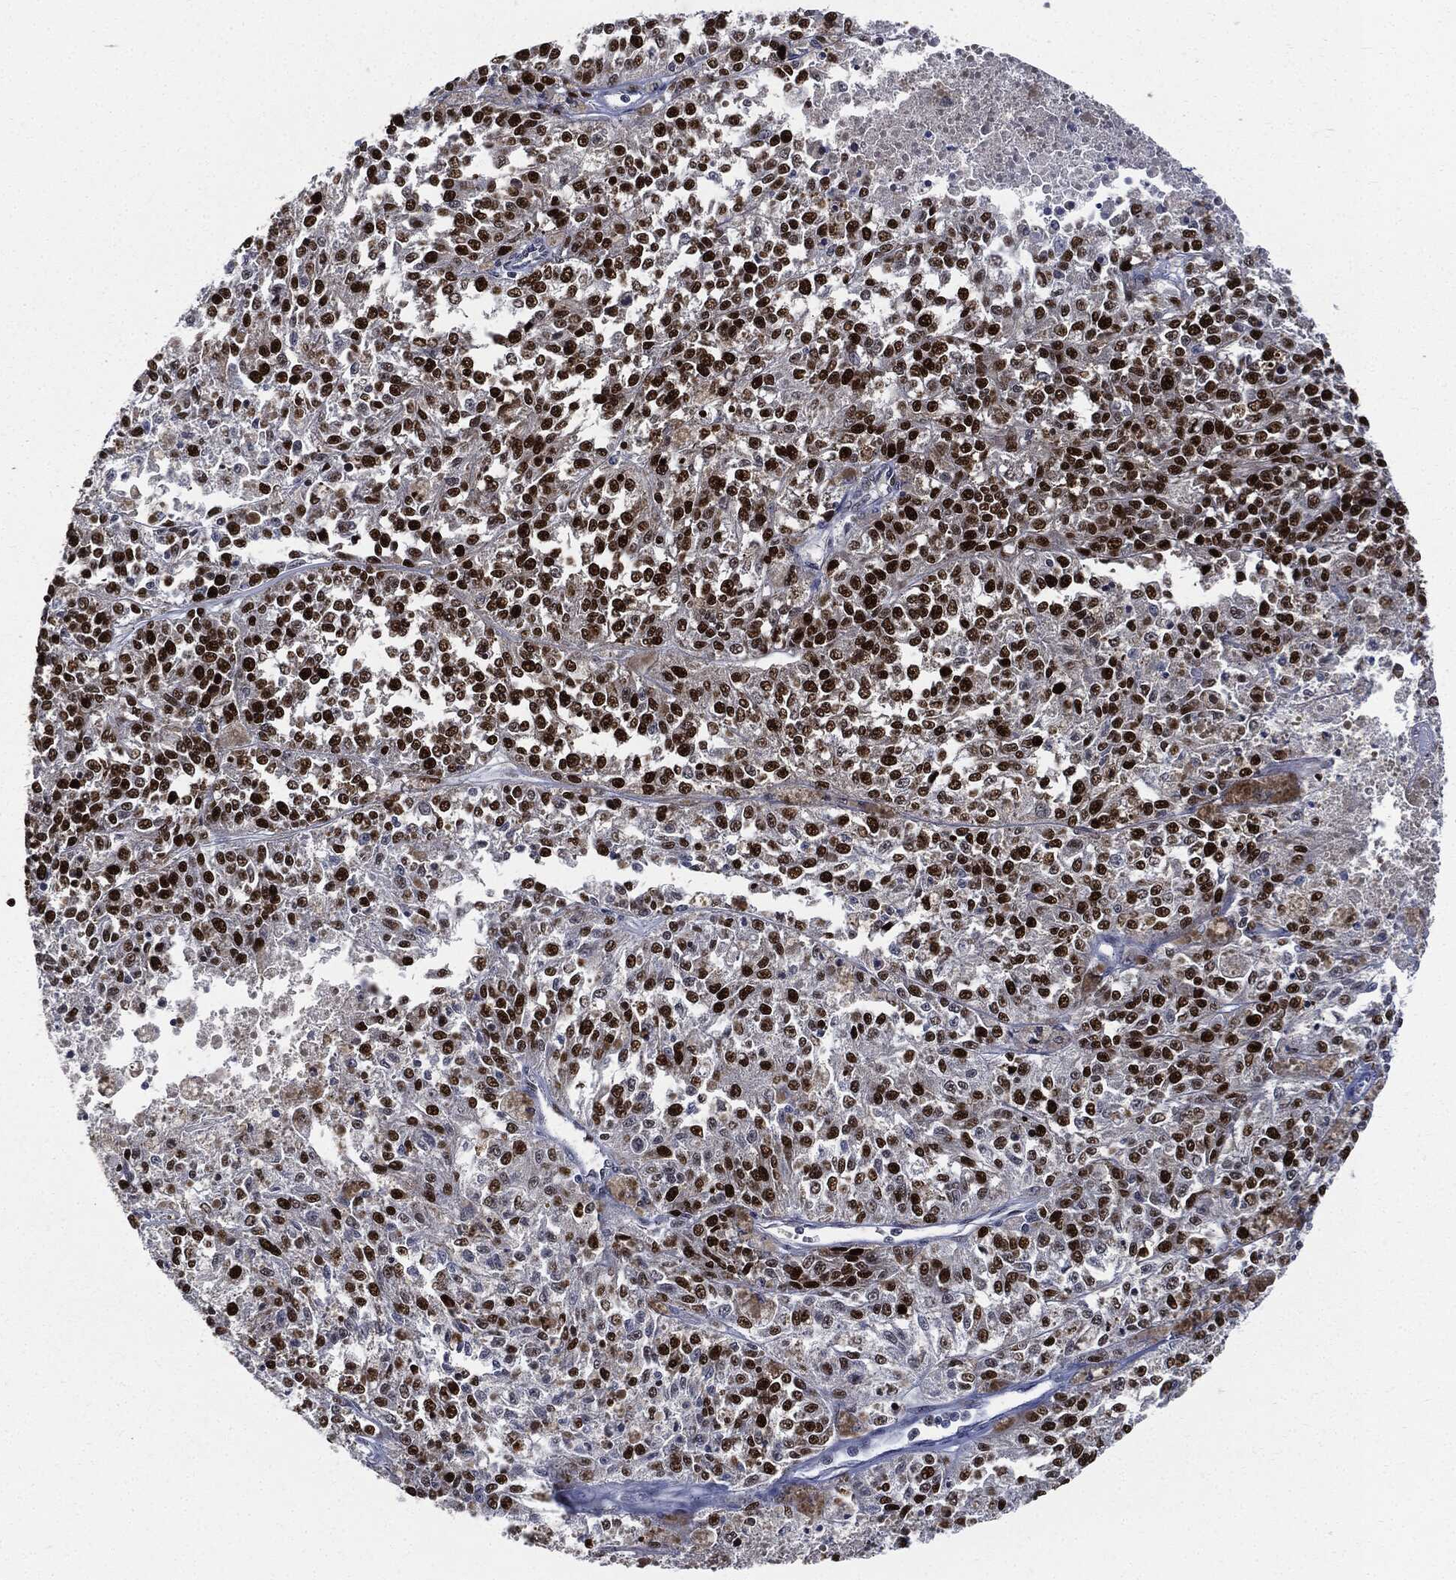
{"staining": {"intensity": "strong", "quantity": ">75%", "location": "nuclear"}, "tissue": "melanoma", "cell_type": "Tumor cells", "image_type": "cancer", "snomed": [{"axis": "morphology", "description": "Malignant melanoma, Metastatic site"}, {"axis": "topography", "description": "Lymph node"}], "caption": "Protein staining displays strong nuclear staining in approximately >75% of tumor cells in malignant melanoma (metastatic site).", "gene": "PCNA", "patient": {"sex": "female", "age": 64}}